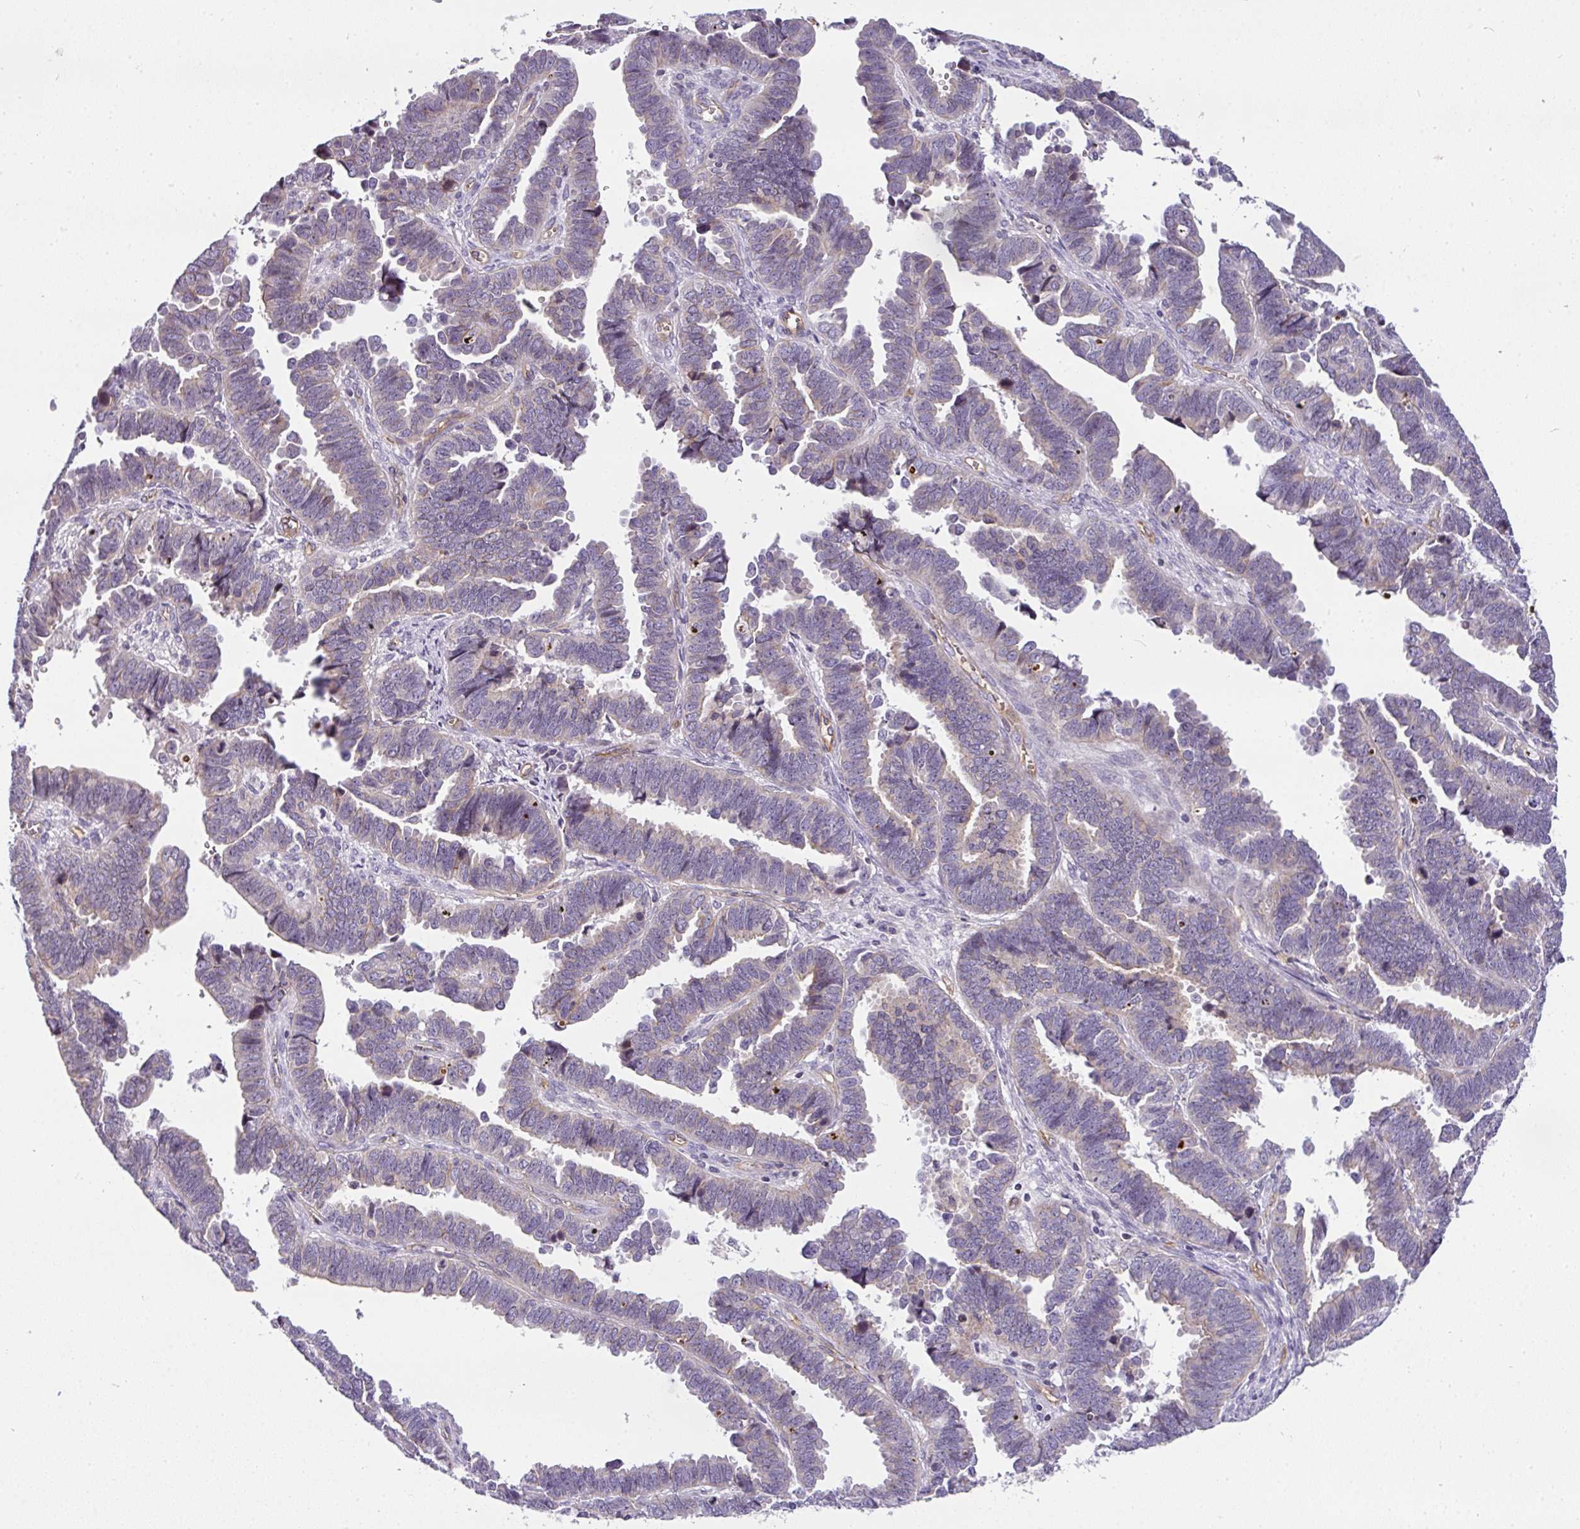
{"staining": {"intensity": "negative", "quantity": "none", "location": "none"}, "tissue": "endometrial cancer", "cell_type": "Tumor cells", "image_type": "cancer", "snomed": [{"axis": "morphology", "description": "Adenocarcinoma, NOS"}, {"axis": "topography", "description": "Endometrium"}], "caption": "Immunohistochemistry micrograph of human endometrial adenocarcinoma stained for a protein (brown), which demonstrates no positivity in tumor cells.", "gene": "OR11H4", "patient": {"sex": "female", "age": 75}}